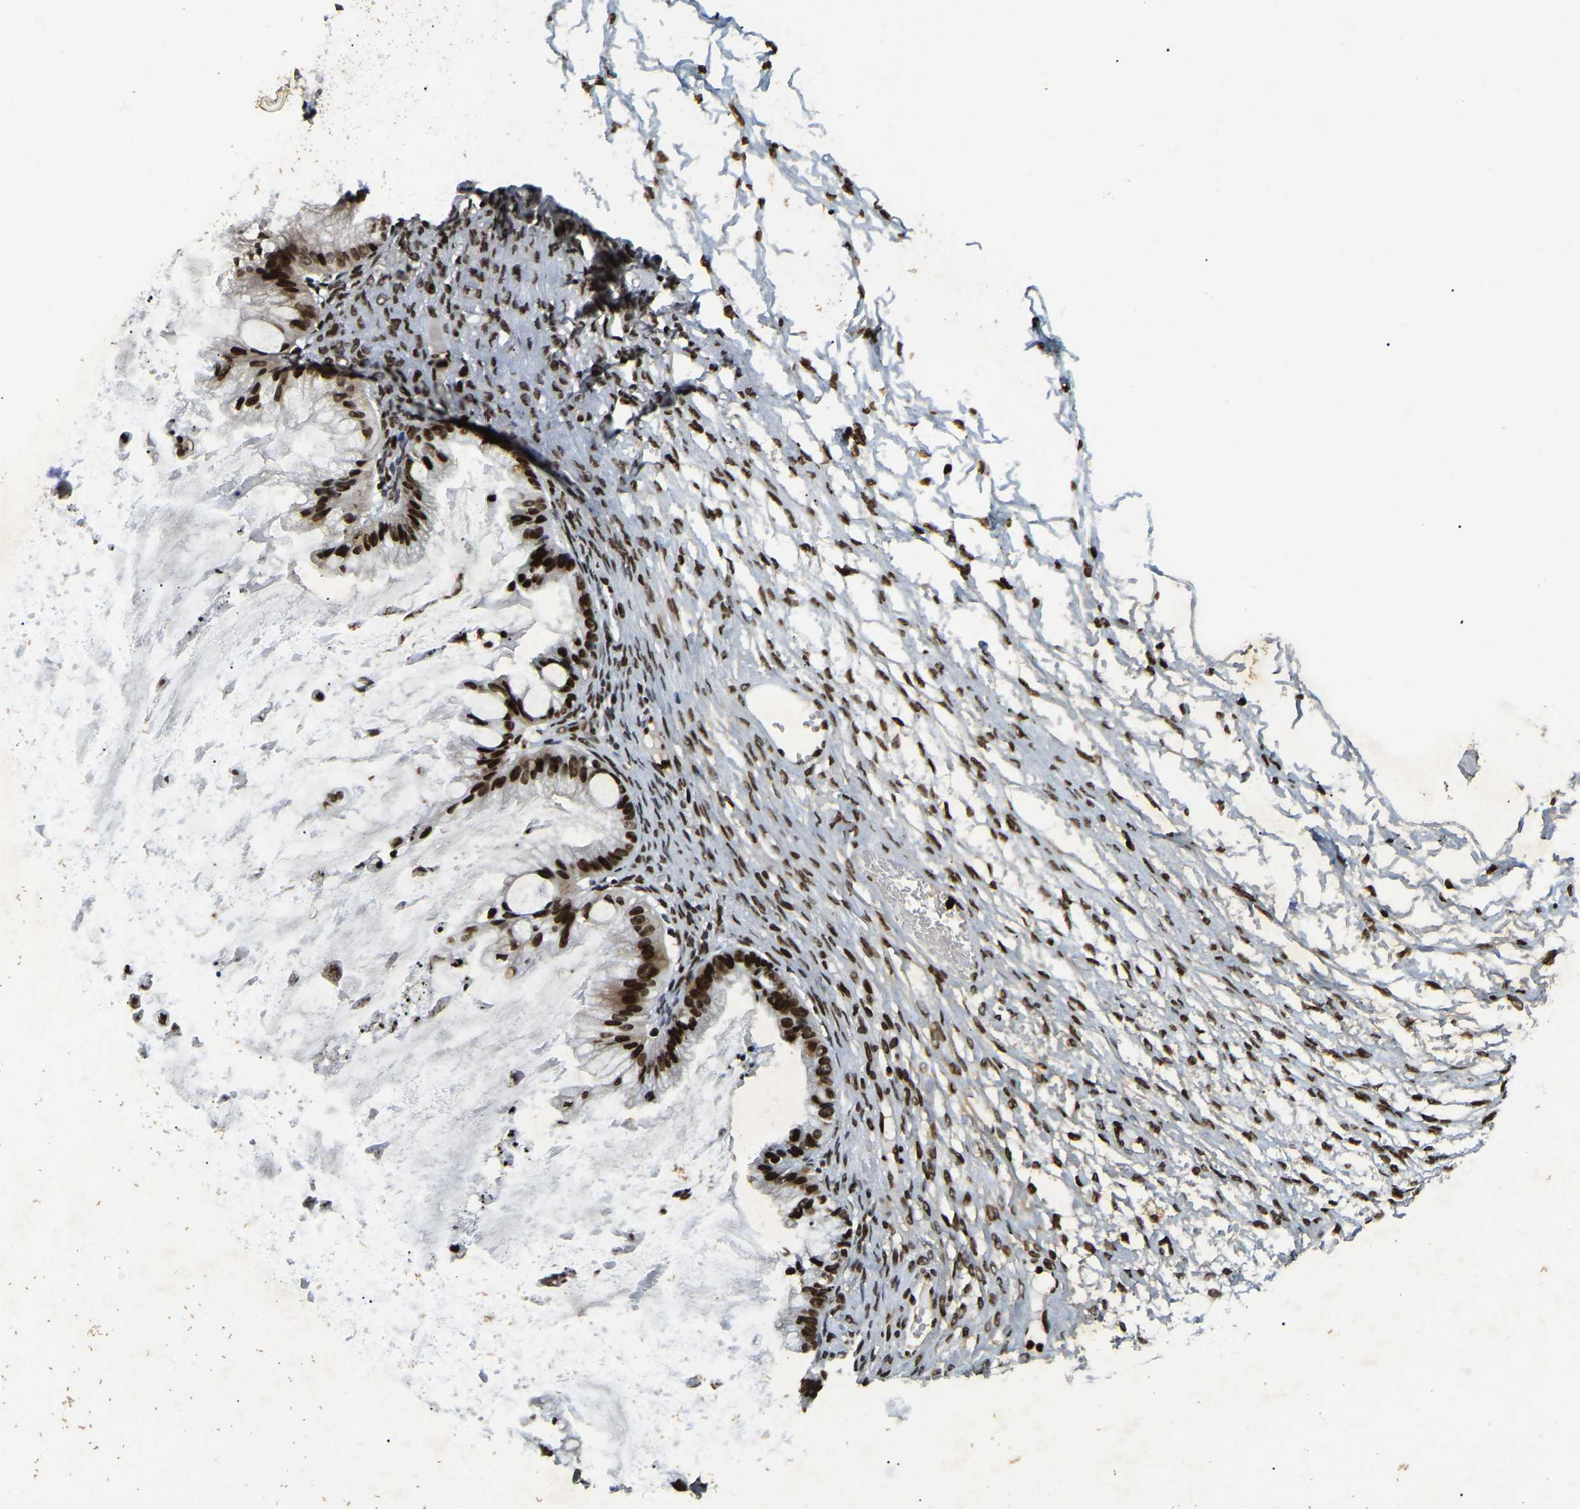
{"staining": {"intensity": "strong", "quantity": ">75%", "location": "nuclear"}, "tissue": "ovarian cancer", "cell_type": "Tumor cells", "image_type": "cancer", "snomed": [{"axis": "morphology", "description": "Cystadenocarcinoma, mucinous, NOS"}, {"axis": "topography", "description": "Ovary"}], "caption": "IHC of human ovarian cancer (mucinous cystadenocarcinoma) shows high levels of strong nuclear expression in approximately >75% of tumor cells.", "gene": "LRRC61", "patient": {"sex": "female", "age": 57}}